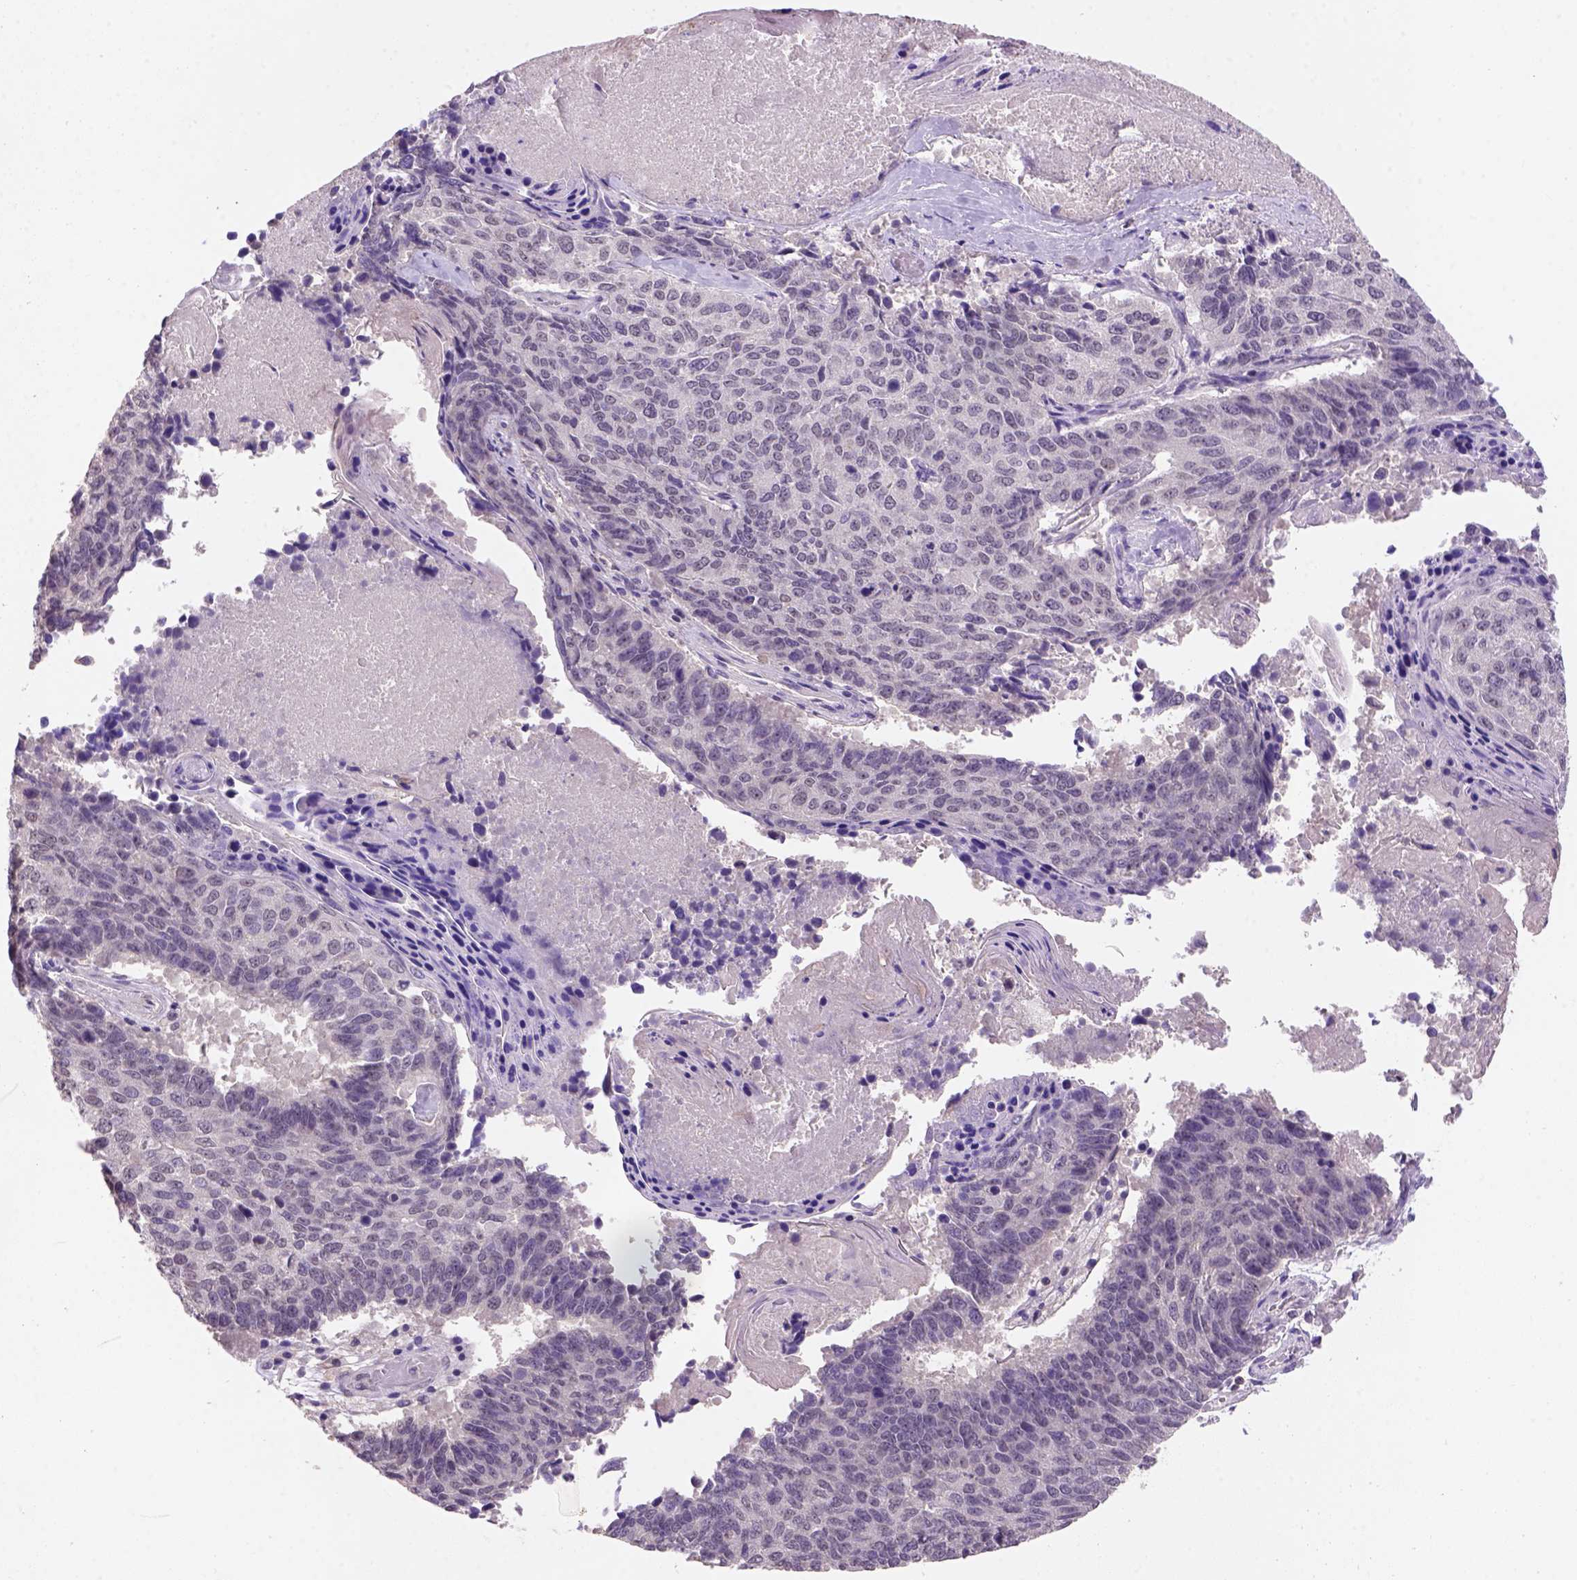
{"staining": {"intensity": "weak", "quantity": "25%-75%", "location": "cytoplasmic/membranous,nuclear"}, "tissue": "lung cancer", "cell_type": "Tumor cells", "image_type": "cancer", "snomed": [{"axis": "morphology", "description": "Squamous cell carcinoma, NOS"}, {"axis": "topography", "description": "Lung"}], "caption": "DAB (3,3'-diaminobenzidine) immunohistochemical staining of human squamous cell carcinoma (lung) exhibits weak cytoplasmic/membranous and nuclear protein expression in approximately 25%-75% of tumor cells. (Stains: DAB in brown, nuclei in blue, Microscopy: brightfield microscopy at high magnification).", "gene": "SCML4", "patient": {"sex": "male", "age": 73}}